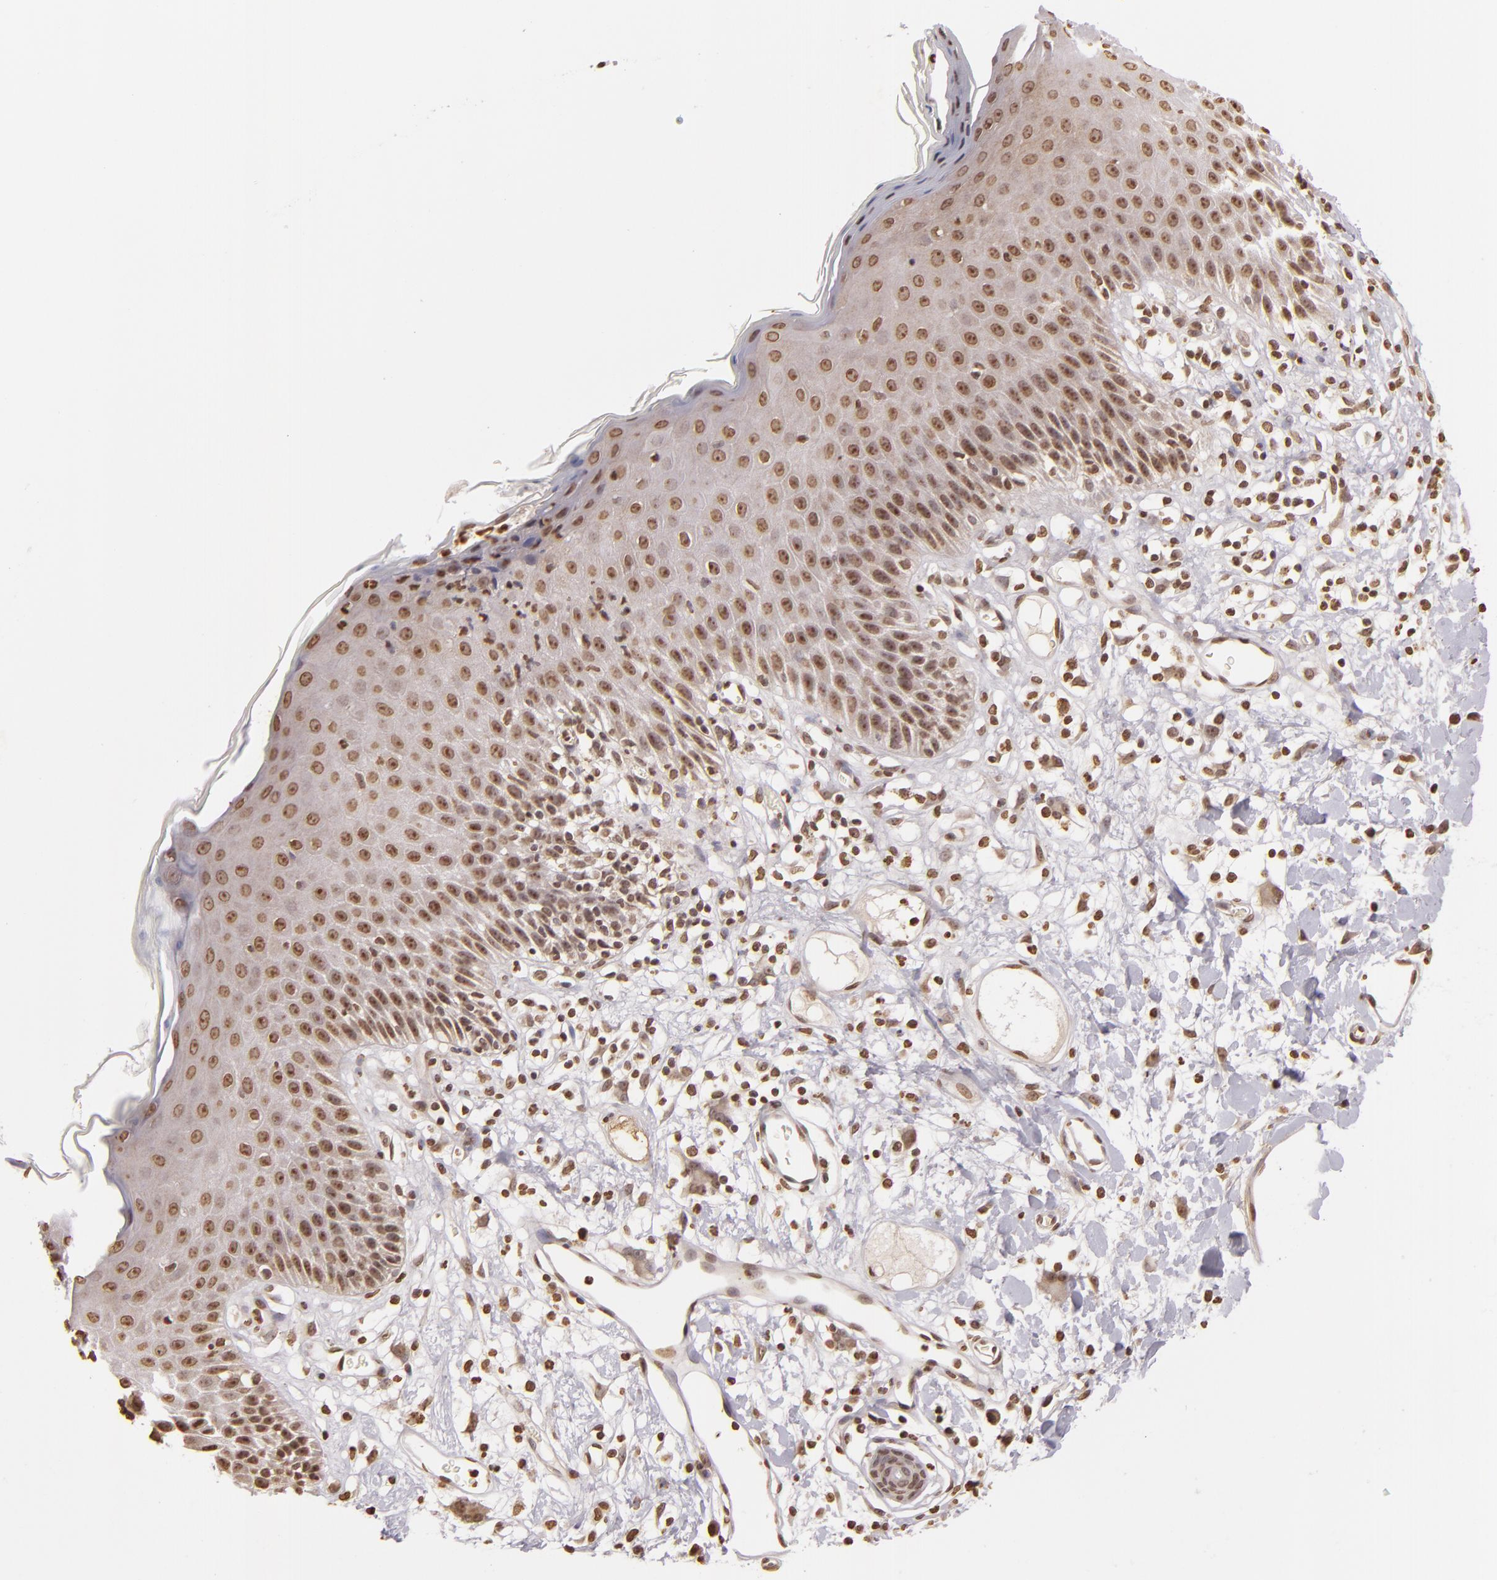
{"staining": {"intensity": "moderate", "quantity": ">75%", "location": "nuclear"}, "tissue": "skin", "cell_type": "Epidermal cells", "image_type": "normal", "snomed": [{"axis": "morphology", "description": "Normal tissue, NOS"}, {"axis": "topography", "description": "Vulva"}, {"axis": "topography", "description": "Peripheral nerve tissue"}], "caption": "Immunohistochemical staining of benign skin shows moderate nuclear protein positivity in approximately >75% of epidermal cells. (Brightfield microscopy of DAB IHC at high magnification).", "gene": "THRB", "patient": {"sex": "female", "age": 68}}